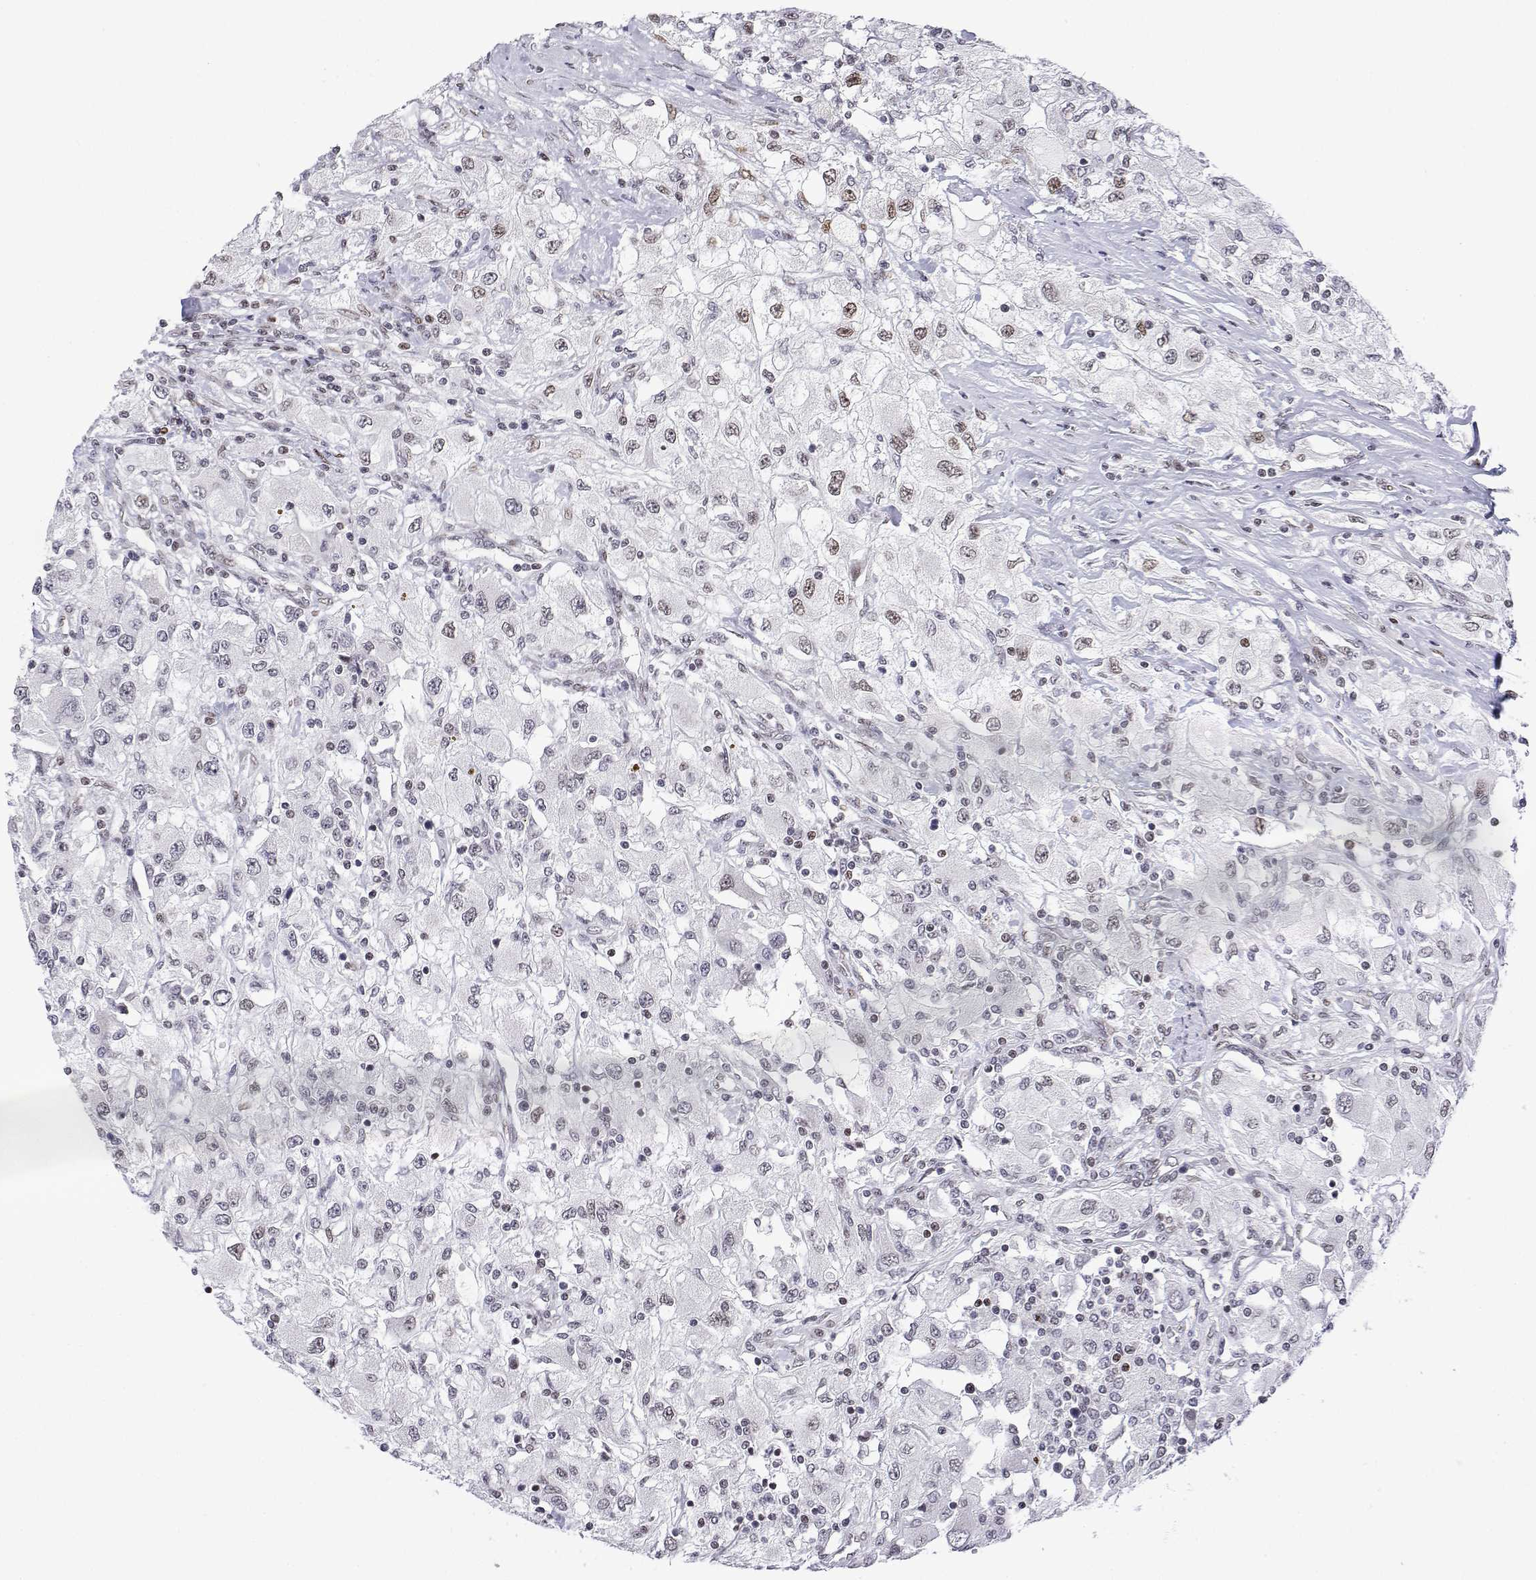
{"staining": {"intensity": "moderate", "quantity": "<25%", "location": "nuclear"}, "tissue": "renal cancer", "cell_type": "Tumor cells", "image_type": "cancer", "snomed": [{"axis": "morphology", "description": "Adenocarcinoma, NOS"}, {"axis": "topography", "description": "Kidney"}], "caption": "Tumor cells reveal low levels of moderate nuclear staining in approximately <25% of cells in adenocarcinoma (renal).", "gene": "XPC", "patient": {"sex": "female", "age": 67}}